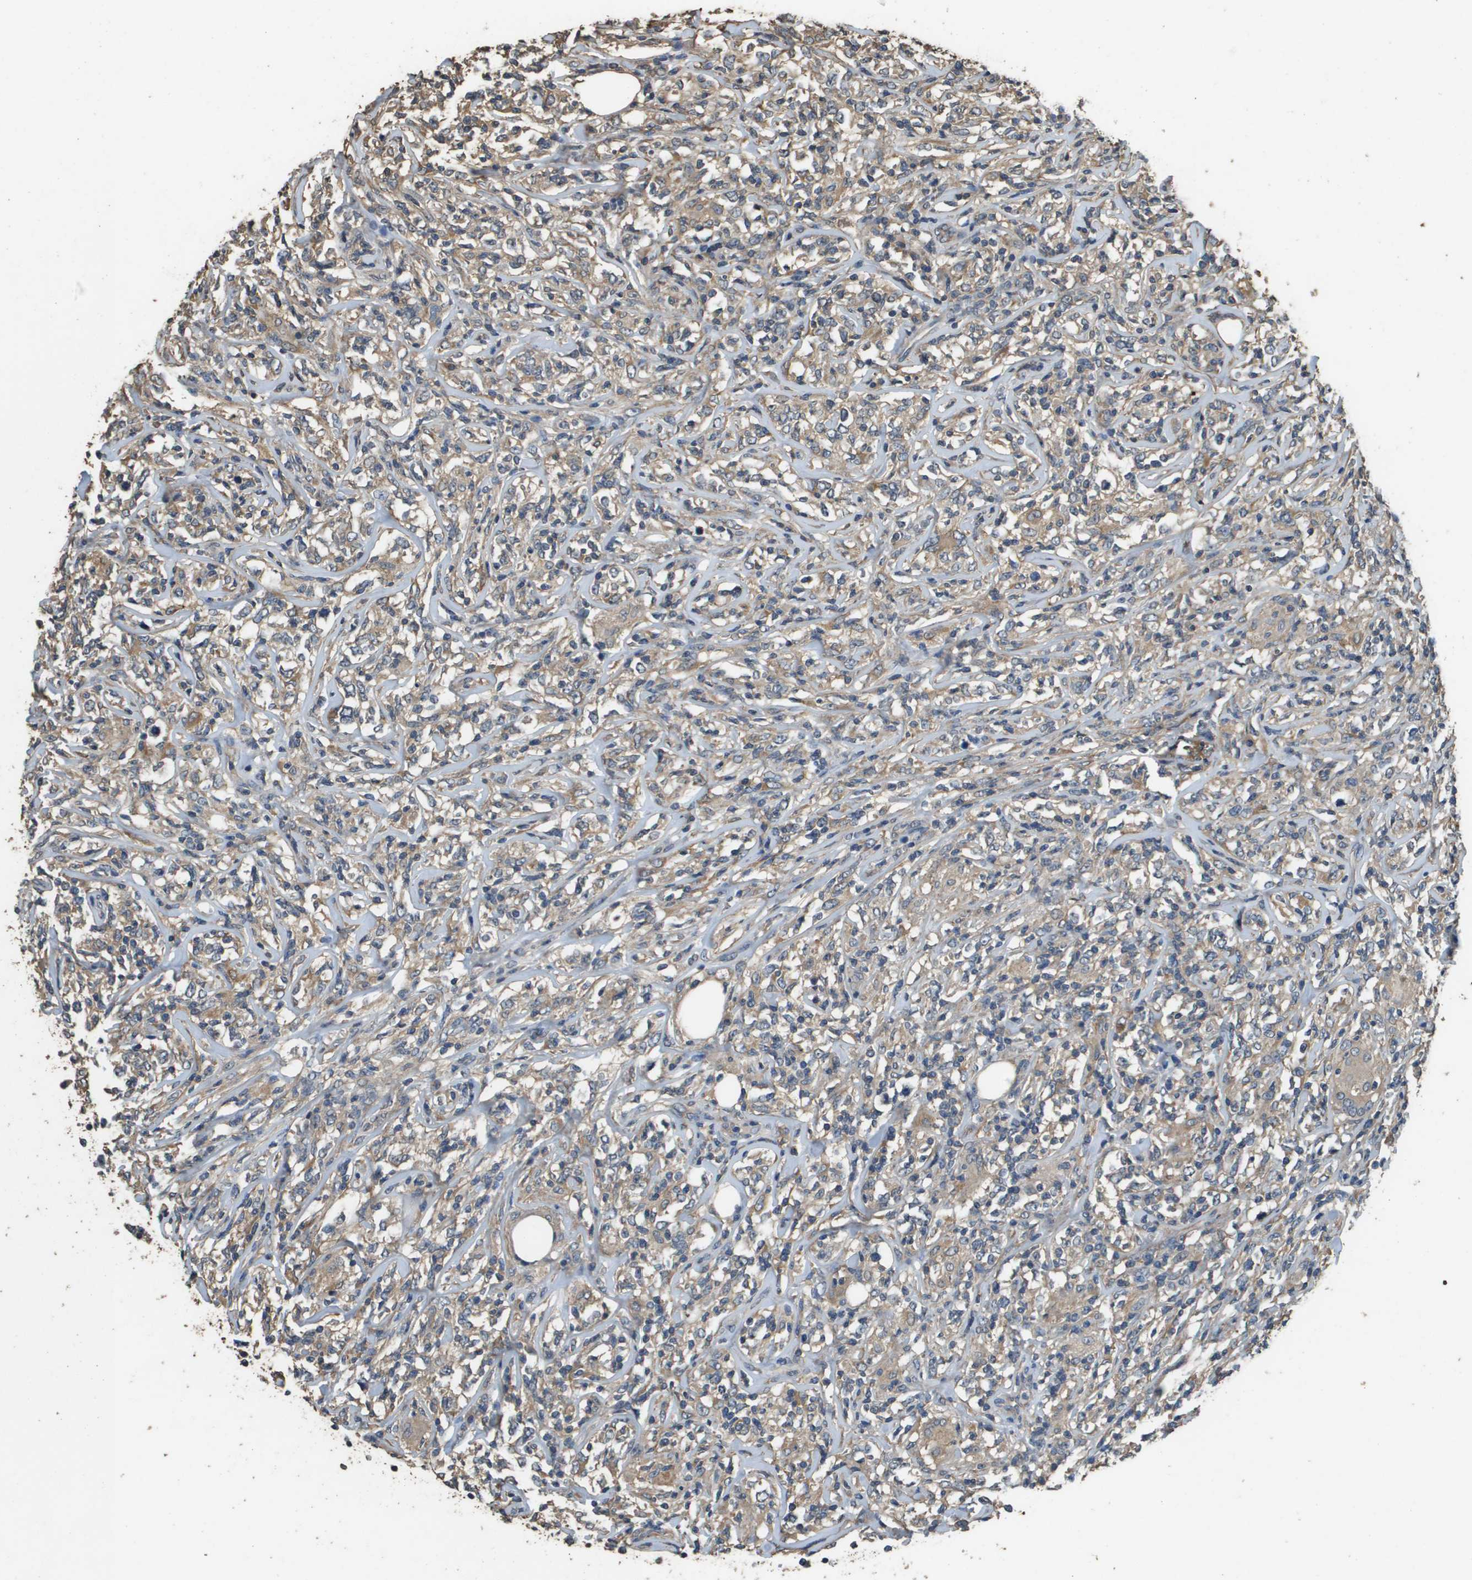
{"staining": {"intensity": "weak", "quantity": ">75%", "location": "cytoplasmic/membranous"}, "tissue": "lymphoma", "cell_type": "Tumor cells", "image_type": "cancer", "snomed": [{"axis": "morphology", "description": "Malignant lymphoma, non-Hodgkin's type, High grade"}, {"axis": "topography", "description": "Lymph node"}], "caption": "Brown immunohistochemical staining in lymphoma exhibits weak cytoplasmic/membranous positivity in about >75% of tumor cells. The staining was performed using DAB (3,3'-diaminobenzidine), with brown indicating positive protein expression. Nuclei are stained blue with hematoxylin.", "gene": "RAB6B", "patient": {"sex": "female", "age": 84}}